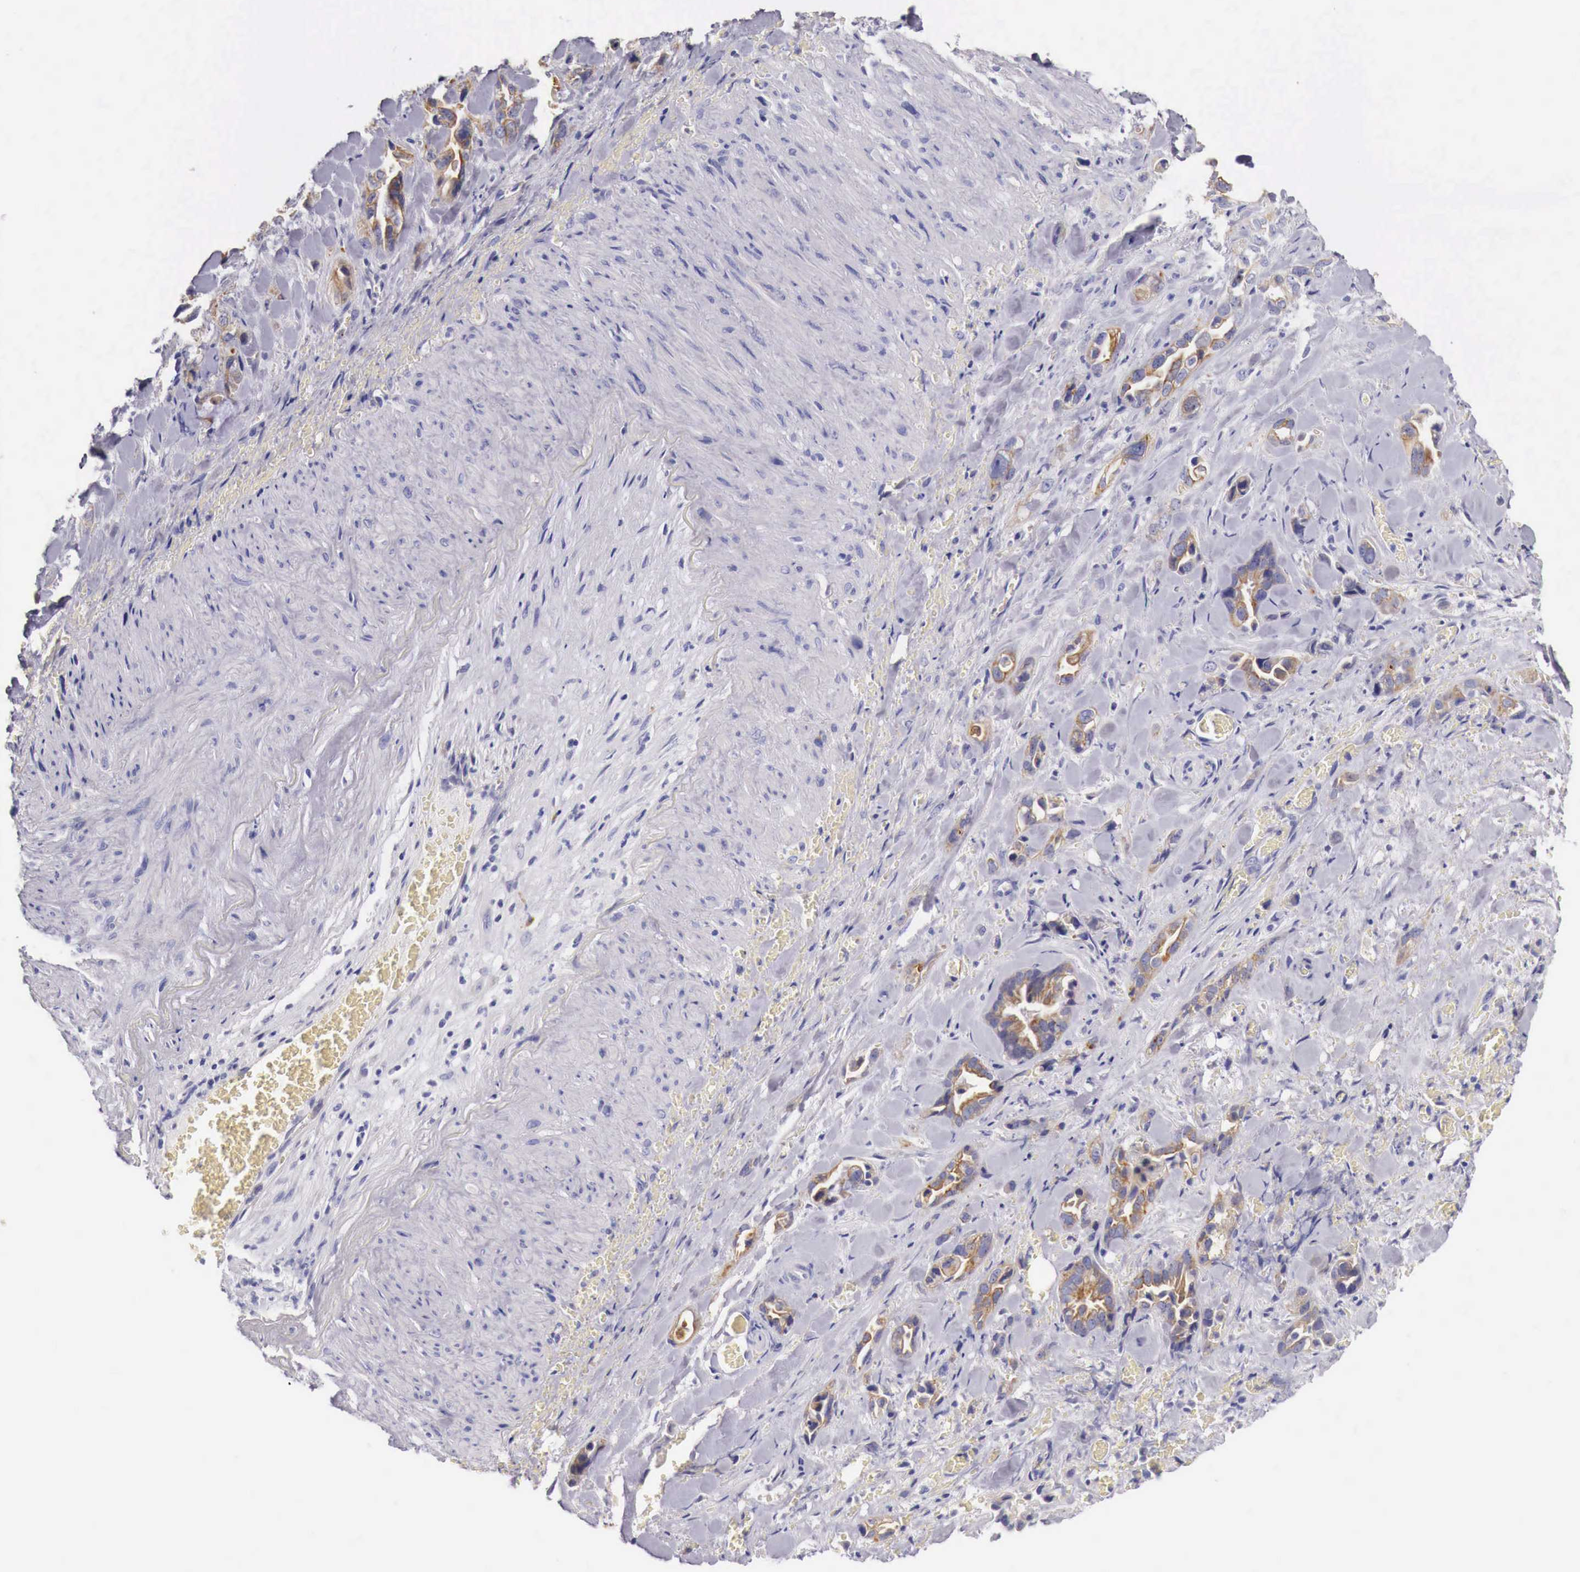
{"staining": {"intensity": "moderate", "quantity": ">75%", "location": "cytoplasmic/membranous"}, "tissue": "pancreatic cancer", "cell_type": "Tumor cells", "image_type": "cancer", "snomed": [{"axis": "morphology", "description": "Adenocarcinoma, NOS"}, {"axis": "topography", "description": "Pancreas"}], "caption": "Pancreatic cancer (adenocarcinoma) stained with DAB IHC demonstrates medium levels of moderate cytoplasmic/membranous expression in about >75% of tumor cells.", "gene": "NREP", "patient": {"sex": "male", "age": 69}}